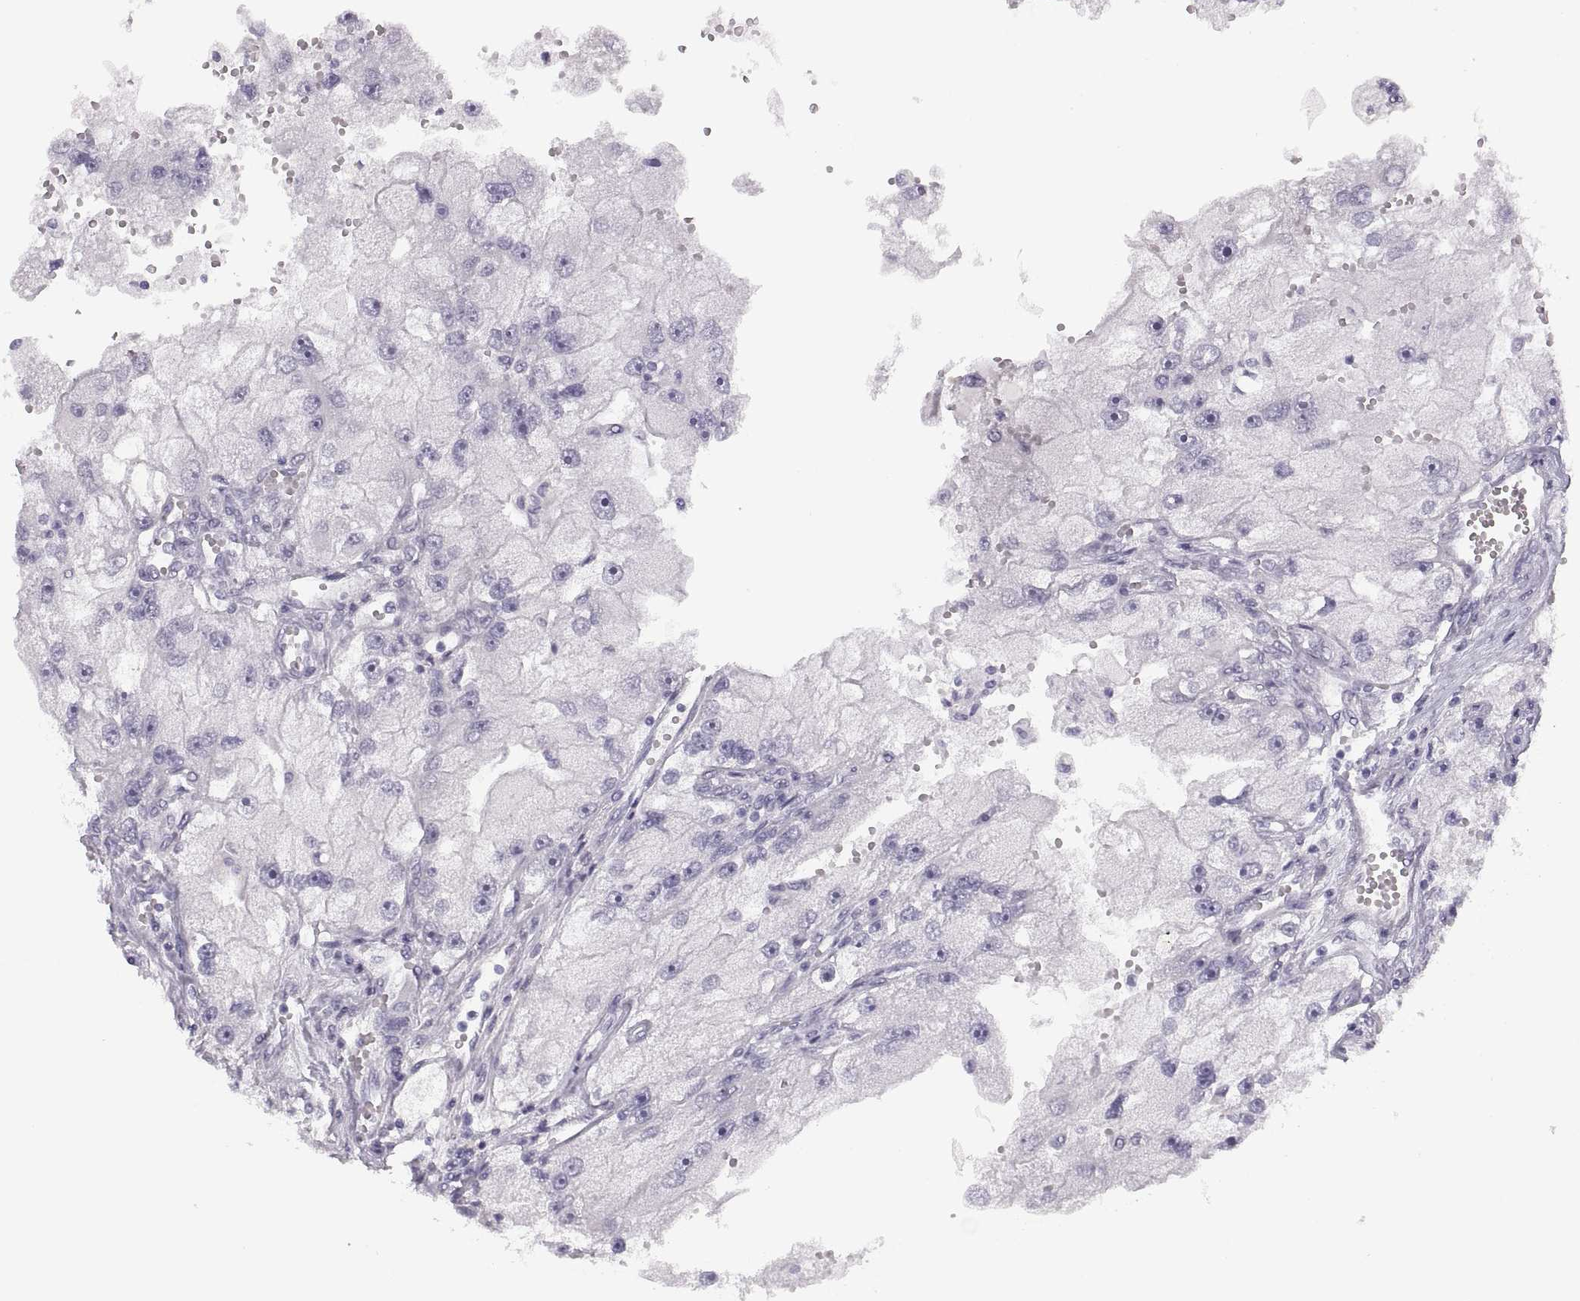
{"staining": {"intensity": "negative", "quantity": "none", "location": "none"}, "tissue": "renal cancer", "cell_type": "Tumor cells", "image_type": "cancer", "snomed": [{"axis": "morphology", "description": "Adenocarcinoma, NOS"}, {"axis": "topography", "description": "Kidney"}], "caption": "Tumor cells show no significant staining in adenocarcinoma (renal). (Immunohistochemistry (ihc), brightfield microscopy, high magnification).", "gene": "C3orf22", "patient": {"sex": "male", "age": 63}}